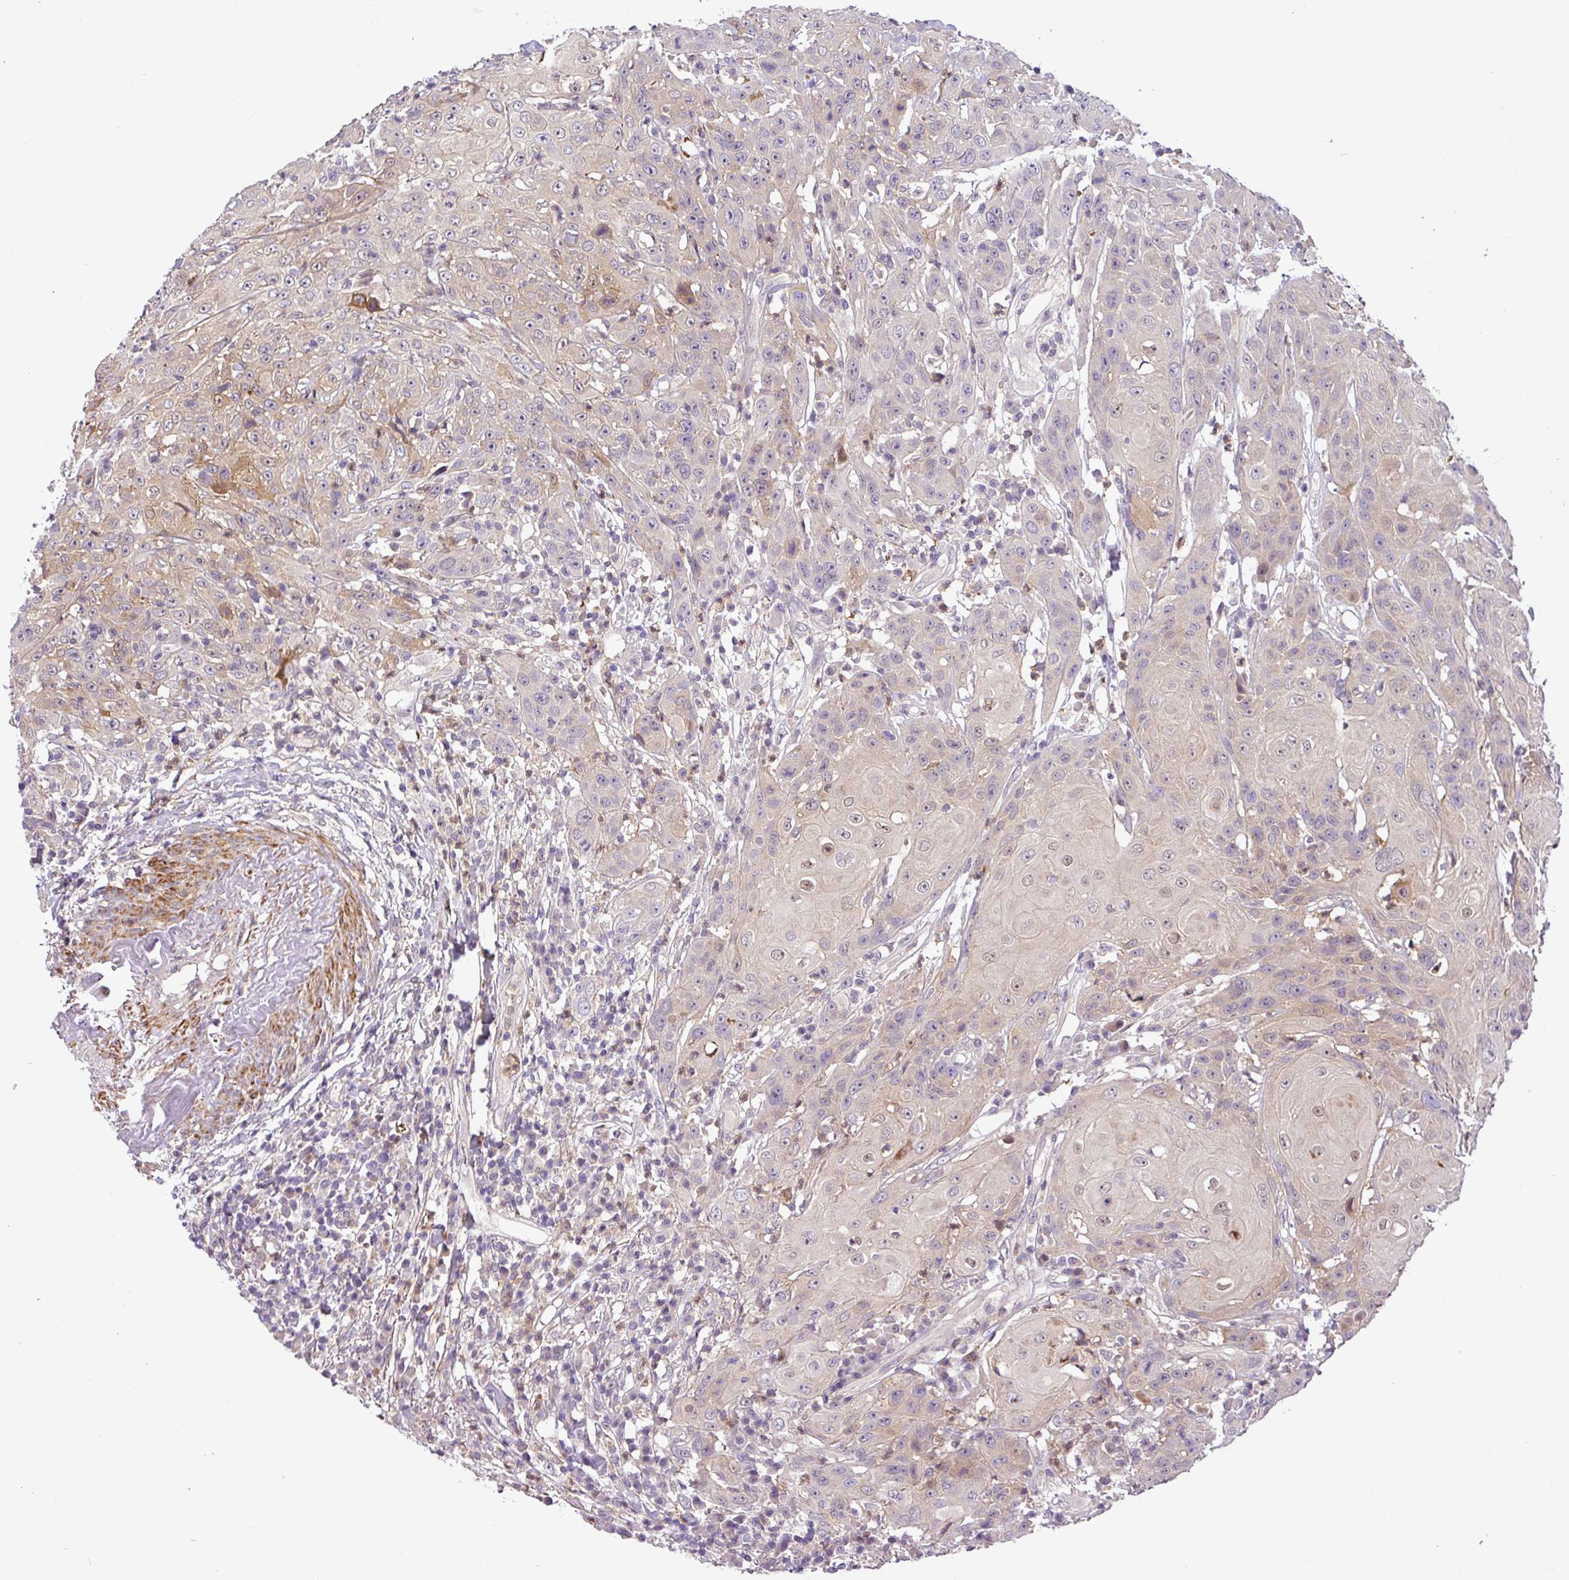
{"staining": {"intensity": "weak", "quantity": "<25%", "location": "cytoplasmic/membranous,nuclear"}, "tissue": "head and neck cancer", "cell_type": "Tumor cells", "image_type": "cancer", "snomed": [{"axis": "morphology", "description": "Squamous cell carcinoma, NOS"}, {"axis": "topography", "description": "Skin"}, {"axis": "topography", "description": "Head-Neck"}], "caption": "This is an immunohistochemistry (IHC) histopathology image of head and neck cancer. There is no positivity in tumor cells.", "gene": "NBEAL2", "patient": {"sex": "male", "age": 80}}